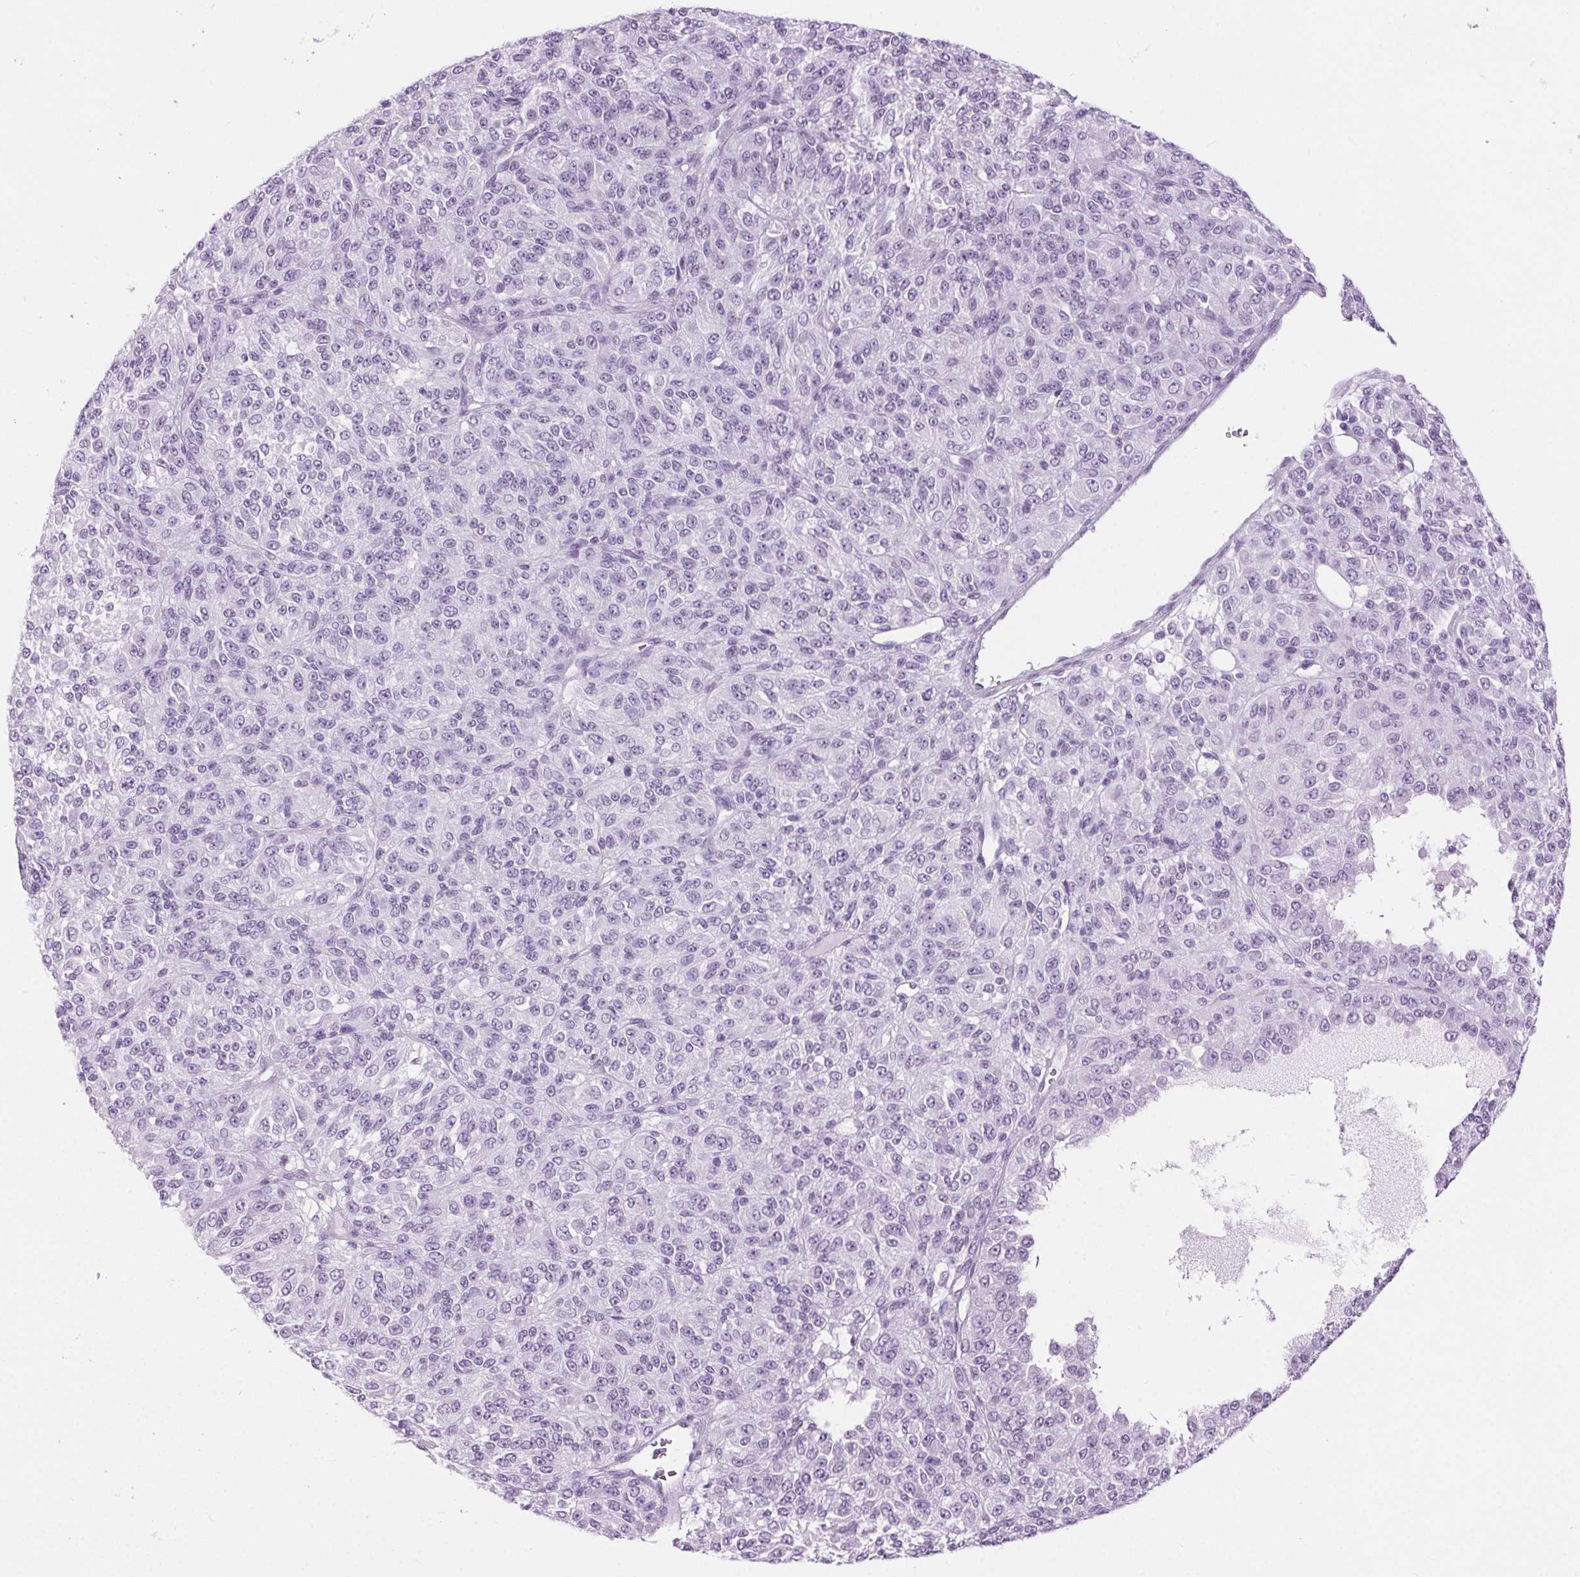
{"staining": {"intensity": "negative", "quantity": "none", "location": "none"}, "tissue": "melanoma", "cell_type": "Tumor cells", "image_type": "cancer", "snomed": [{"axis": "morphology", "description": "Malignant melanoma, Metastatic site"}, {"axis": "topography", "description": "Brain"}], "caption": "A high-resolution micrograph shows immunohistochemistry staining of malignant melanoma (metastatic site), which displays no significant positivity in tumor cells. (DAB (3,3'-diaminobenzidine) immunohistochemistry, high magnification).", "gene": "BEND2", "patient": {"sex": "female", "age": 56}}